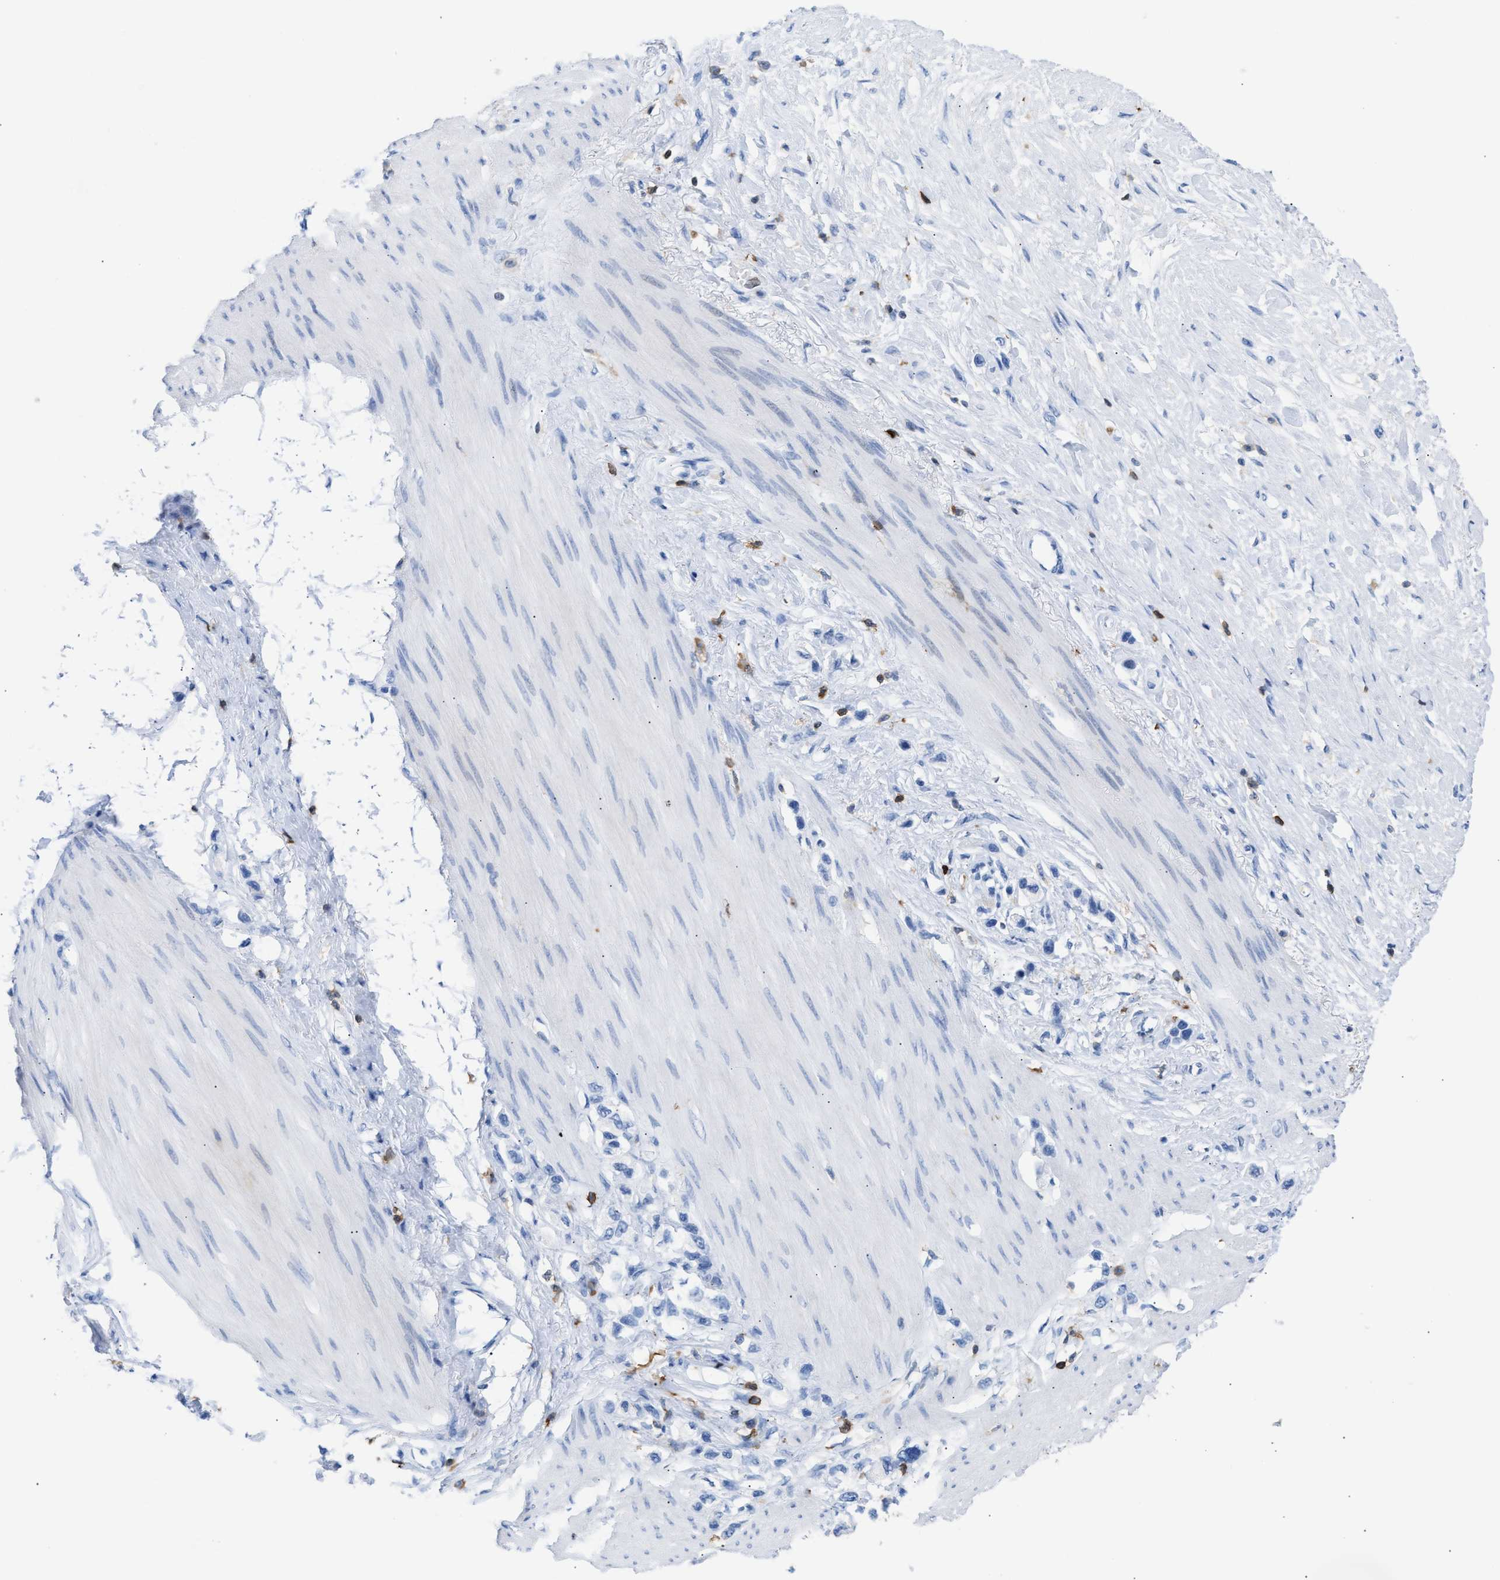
{"staining": {"intensity": "negative", "quantity": "none", "location": "none"}, "tissue": "stomach cancer", "cell_type": "Tumor cells", "image_type": "cancer", "snomed": [{"axis": "morphology", "description": "Adenocarcinoma, NOS"}, {"axis": "topography", "description": "Stomach"}], "caption": "DAB (3,3'-diaminobenzidine) immunohistochemical staining of stomach cancer shows no significant positivity in tumor cells.", "gene": "LCP1", "patient": {"sex": "female", "age": 65}}